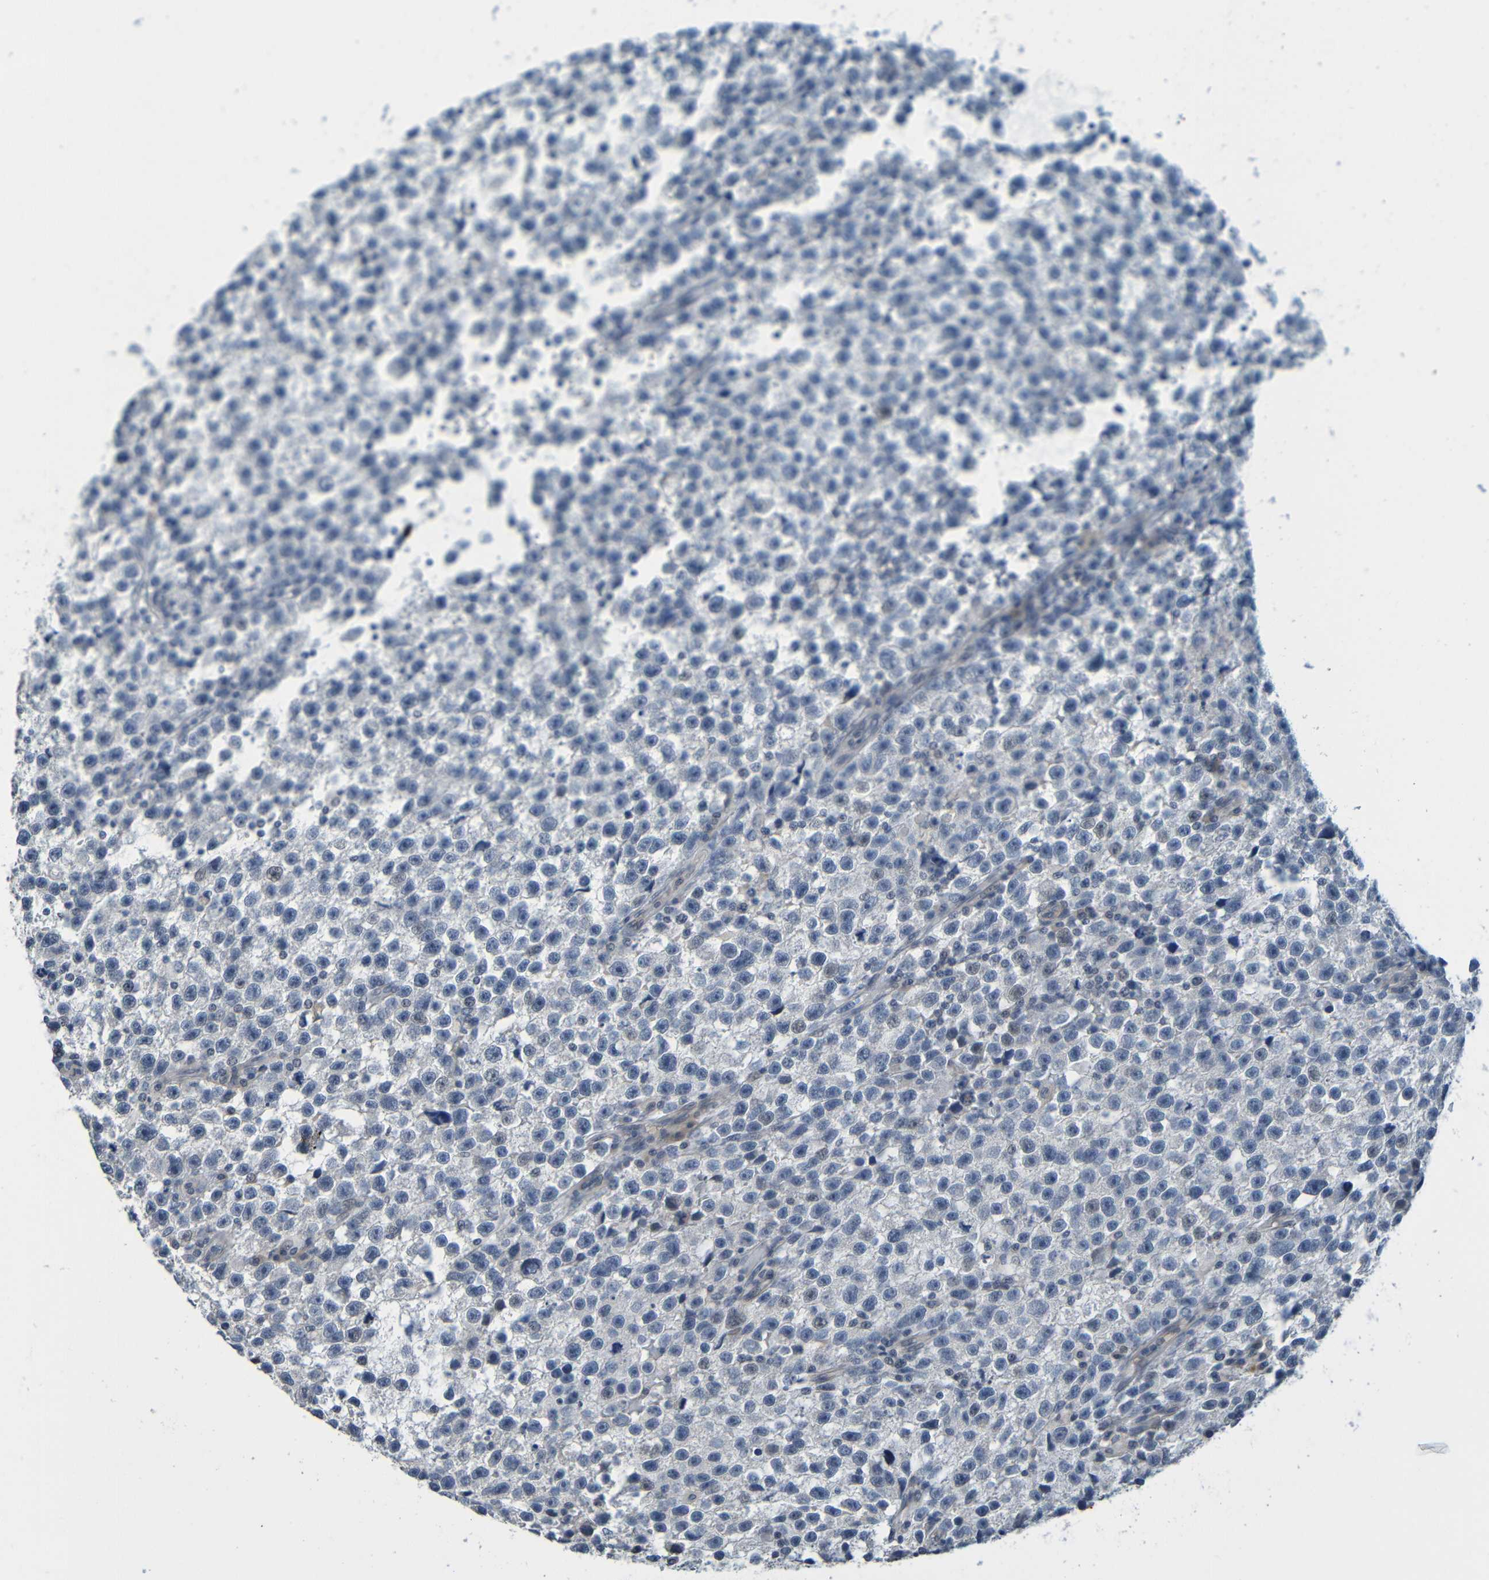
{"staining": {"intensity": "negative", "quantity": "none", "location": "none"}, "tissue": "testis cancer", "cell_type": "Tumor cells", "image_type": "cancer", "snomed": [{"axis": "morphology", "description": "Seminoma, NOS"}, {"axis": "topography", "description": "Testis"}], "caption": "Tumor cells show no significant protein positivity in testis cancer (seminoma).", "gene": "C3AR1", "patient": {"sex": "male", "age": 33}}